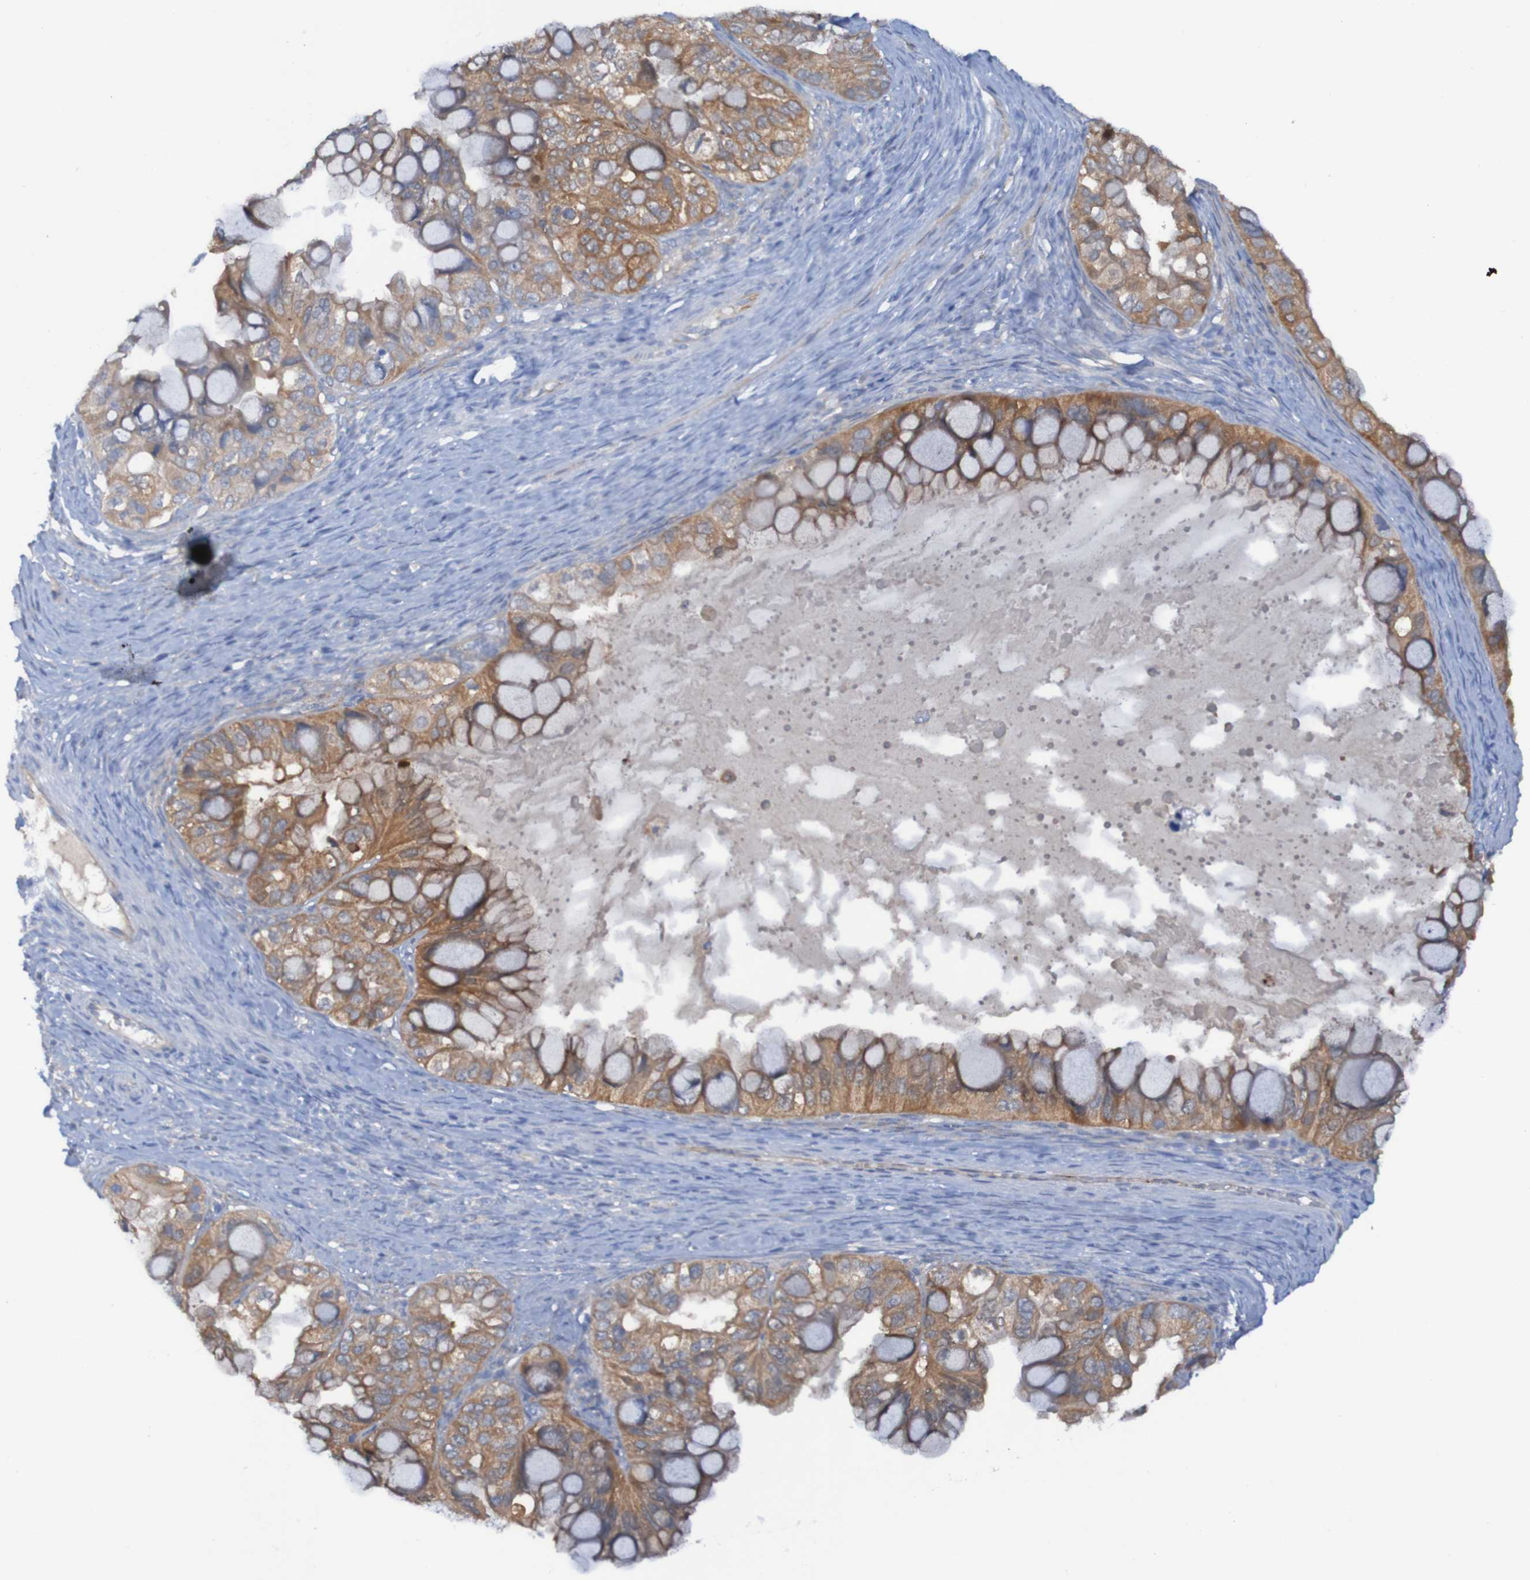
{"staining": {"intensity": "moderate", "quantity": ">75%", "location": "cytoplasmic/membranous"}, "tissue": "ovarian cancer", "cell_type": "Tumor cells", "image_type": "cancer", "snomed": [{"axis": "morphology", "description": "Cystadenocarcinoma, mucinous, NOS"}, {"axis": "topography", "description": "Ovary"}], "caption": "Immunohistochemistry (IHC) of ovarian mucinous cystadenocarcinoma reveals medium levels of moderate cytoplasmic/membranous positivity in approximately >75% of tumor cells.", "gene": "ARHGEF16", "patient": {"sex": "female", "age": 80}}